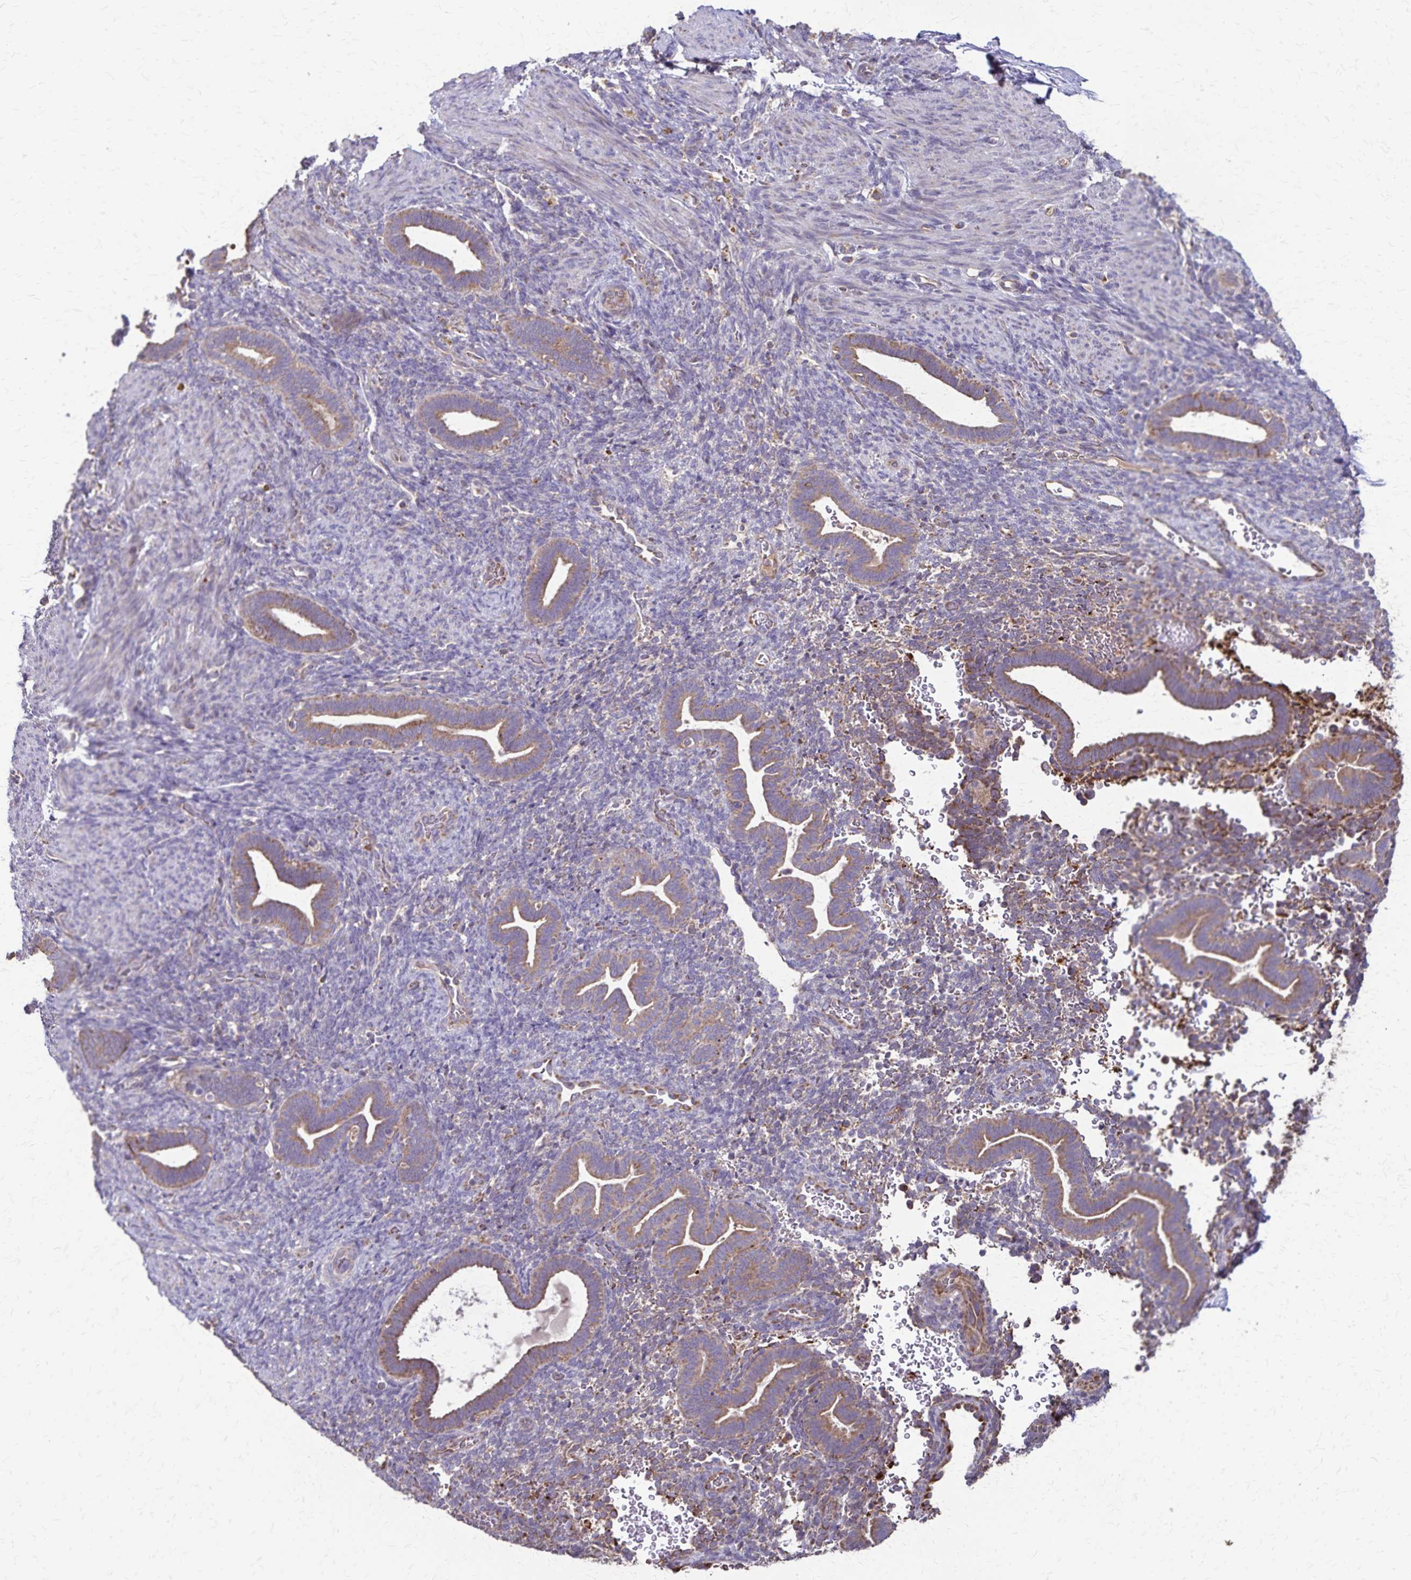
{"staining": {"intensity": "negative", "quantity": "none", "location": "none"}, "tissue": "endometrium", "cell_type": "Cells in endometrial stroma", "image_type": "normal", "snomed": [{"axis": "morphology", "description": "Normal tissue, NOS"}, {"axis": "topography", "description": "Endometrium"}], "caption": "This image is of normal endometrium stained with immunohistochemistry to label a protein in brown with the nuclei are counter-stained blue. There is no expression in cells in endometrial stroma. (DAB immunohistochemistry, high magnification).", "gene": "RNF10", "patient": {"sex": "female", "age": 34}}